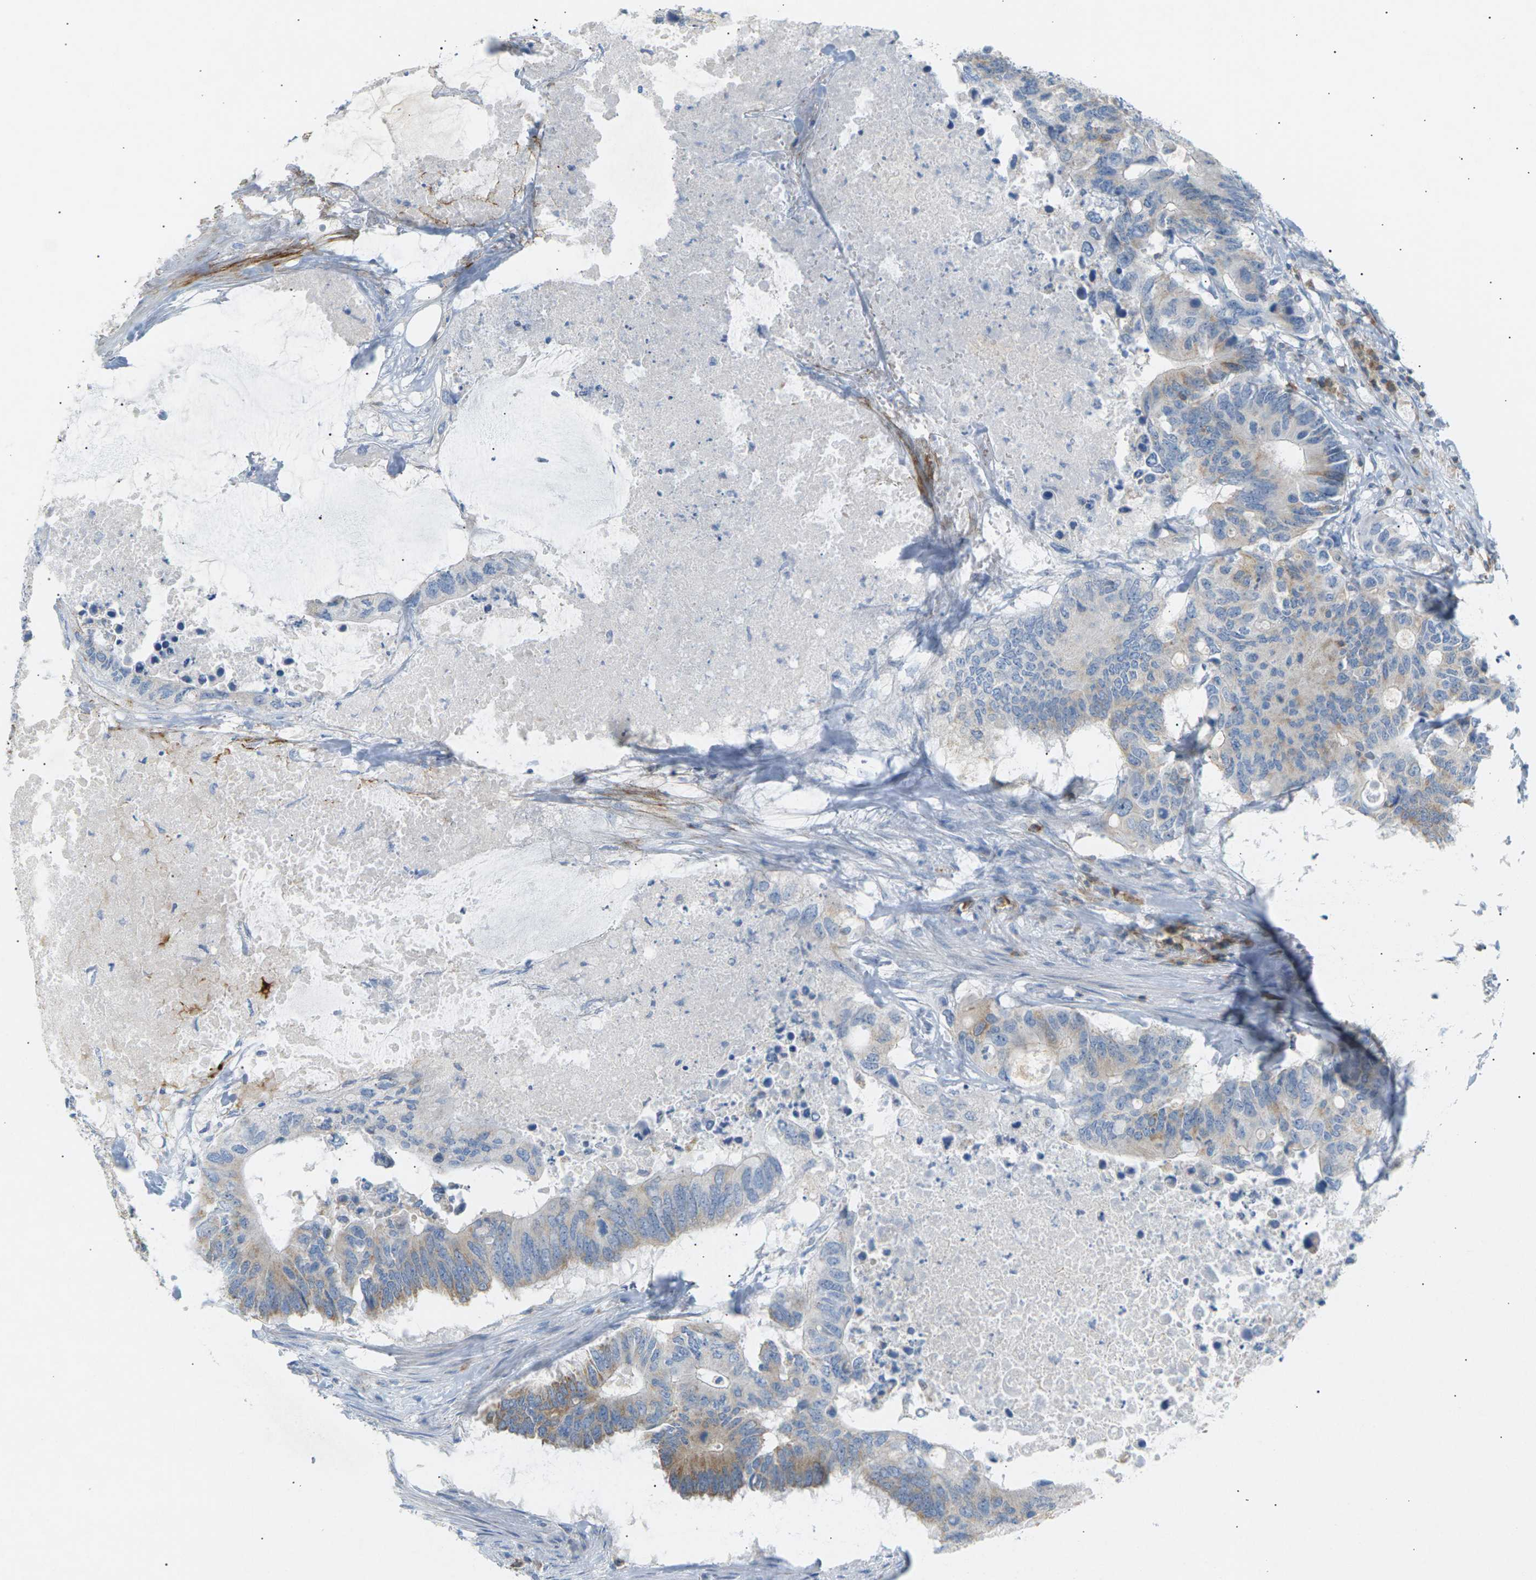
{"staining": {"intensity": "moderate", "quantity": "25%-75%", "location": "cytoplasmic/membranous"}, "tissue": "colorectal cancer", "cell_type": "Tumor cells", "image_type": "cancer", "snomed": [{"axis": "morphology", "description": "Adenocarcinoma, NOS"}, {"axis": "topography", "description": "Colon"}], "caption": "Immunohistochemistry staining of colorectal cancer, which reveals medium levels of moderate cytoplasmic/membranous staining in about 25%-75% of tumor cells indicating moderate cytoplasmic/membranous protein expression. The staining was performed using DAB (brown) for protein detection and nuclei were counterstained in hematoxylin (blue).", "gene": "LIME1", "patient": {"sex": "male", "age": 71}}